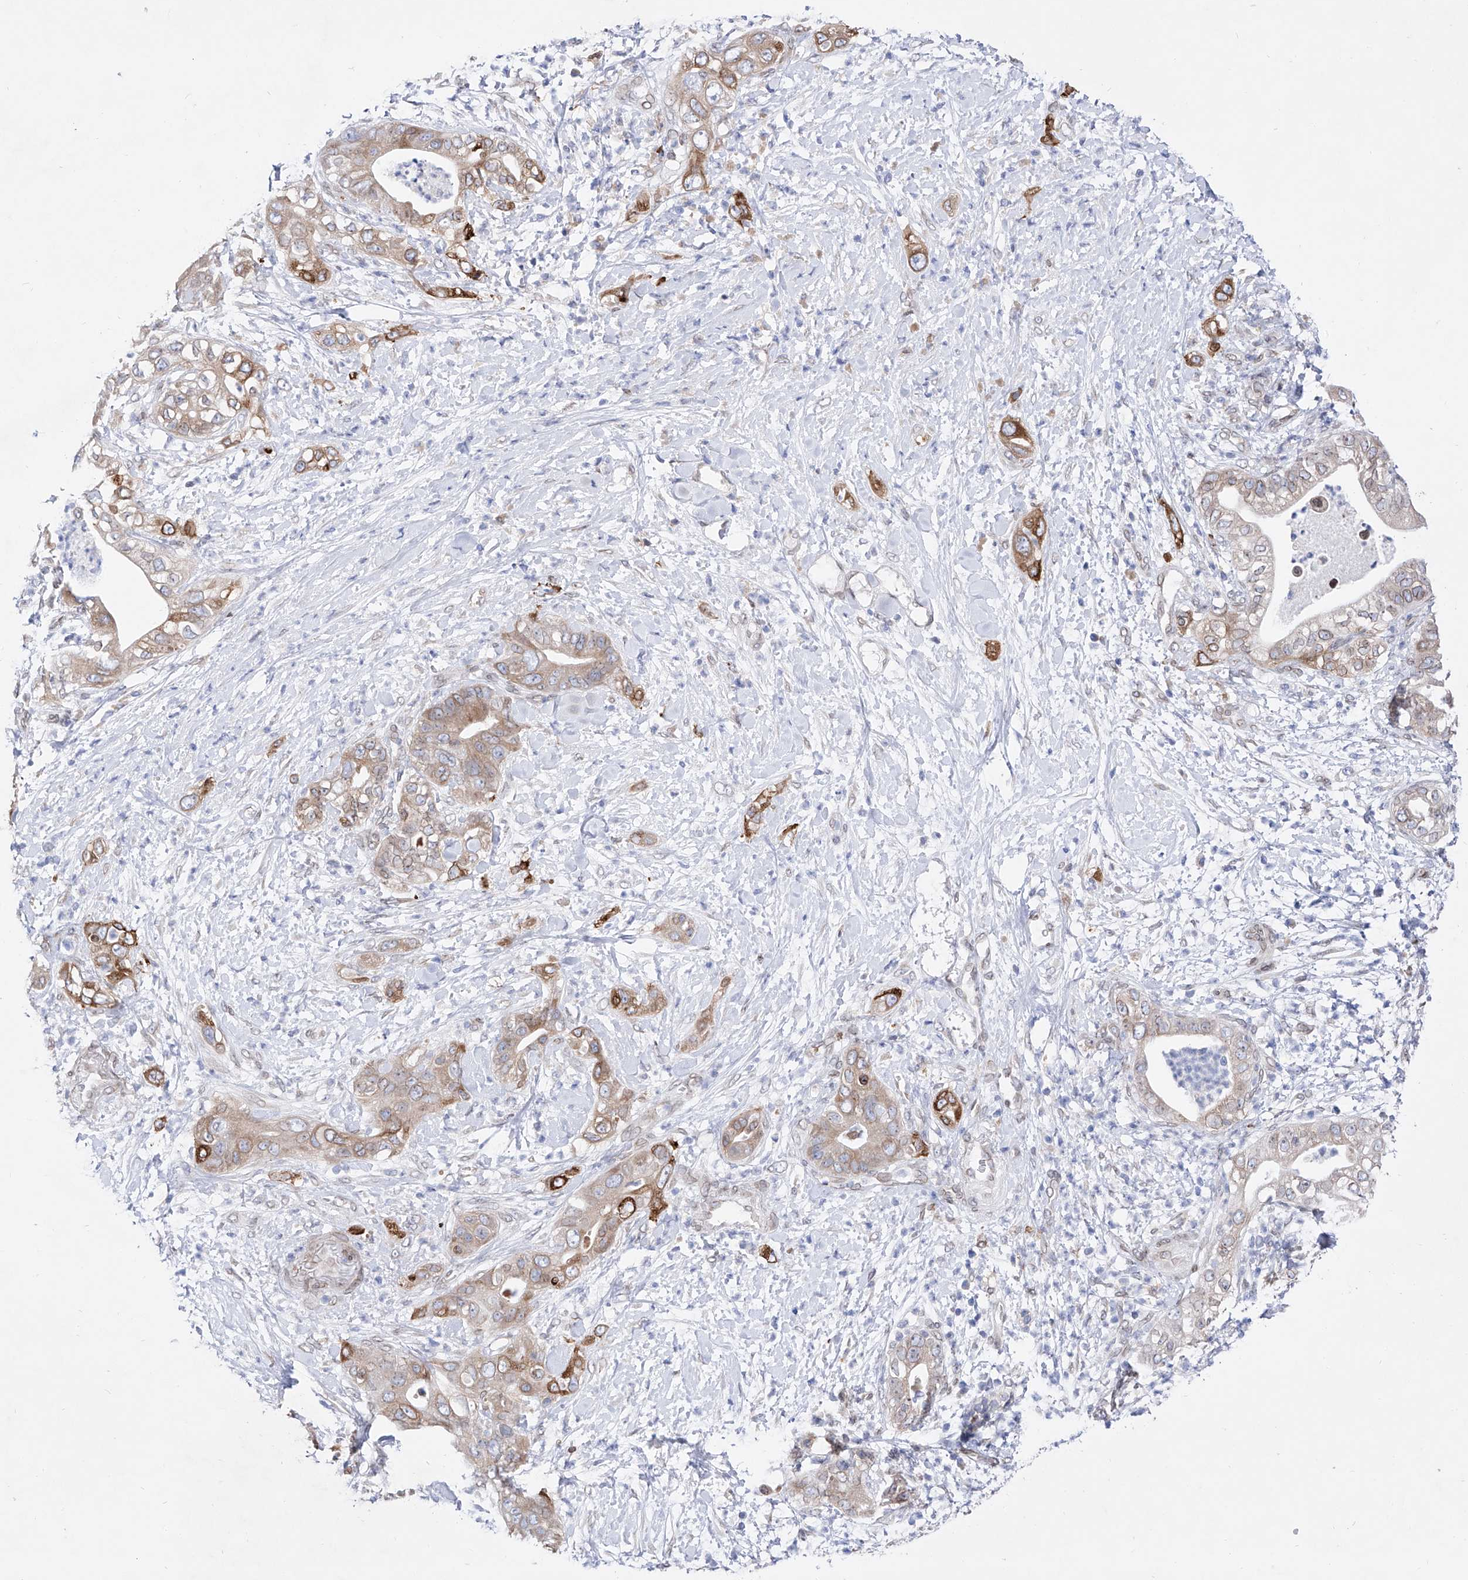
{"staining": {"intensity": "moderate", "quantity": "25%-75%", "location": "cytoplasmic/membranous"}, "tissue": "pancreatic cancer", "cell_type": "Tumor cells", "image_type": "cancer", "snomed": [{"axis": "morphology", "description": "Adenocarcinoma, NOS"}, {"axis": "topography", "description": "Pancreas"}], "caption": "Approximately 25%-75% of tumor cells in human pancreatic adenocarcinoma display moderate cytoplasmic/membranous protein staining as visualized by brown immunohistochemical staining.", "gene": "LCLAT1", "patient": {"sex": "female", "age": 78}}